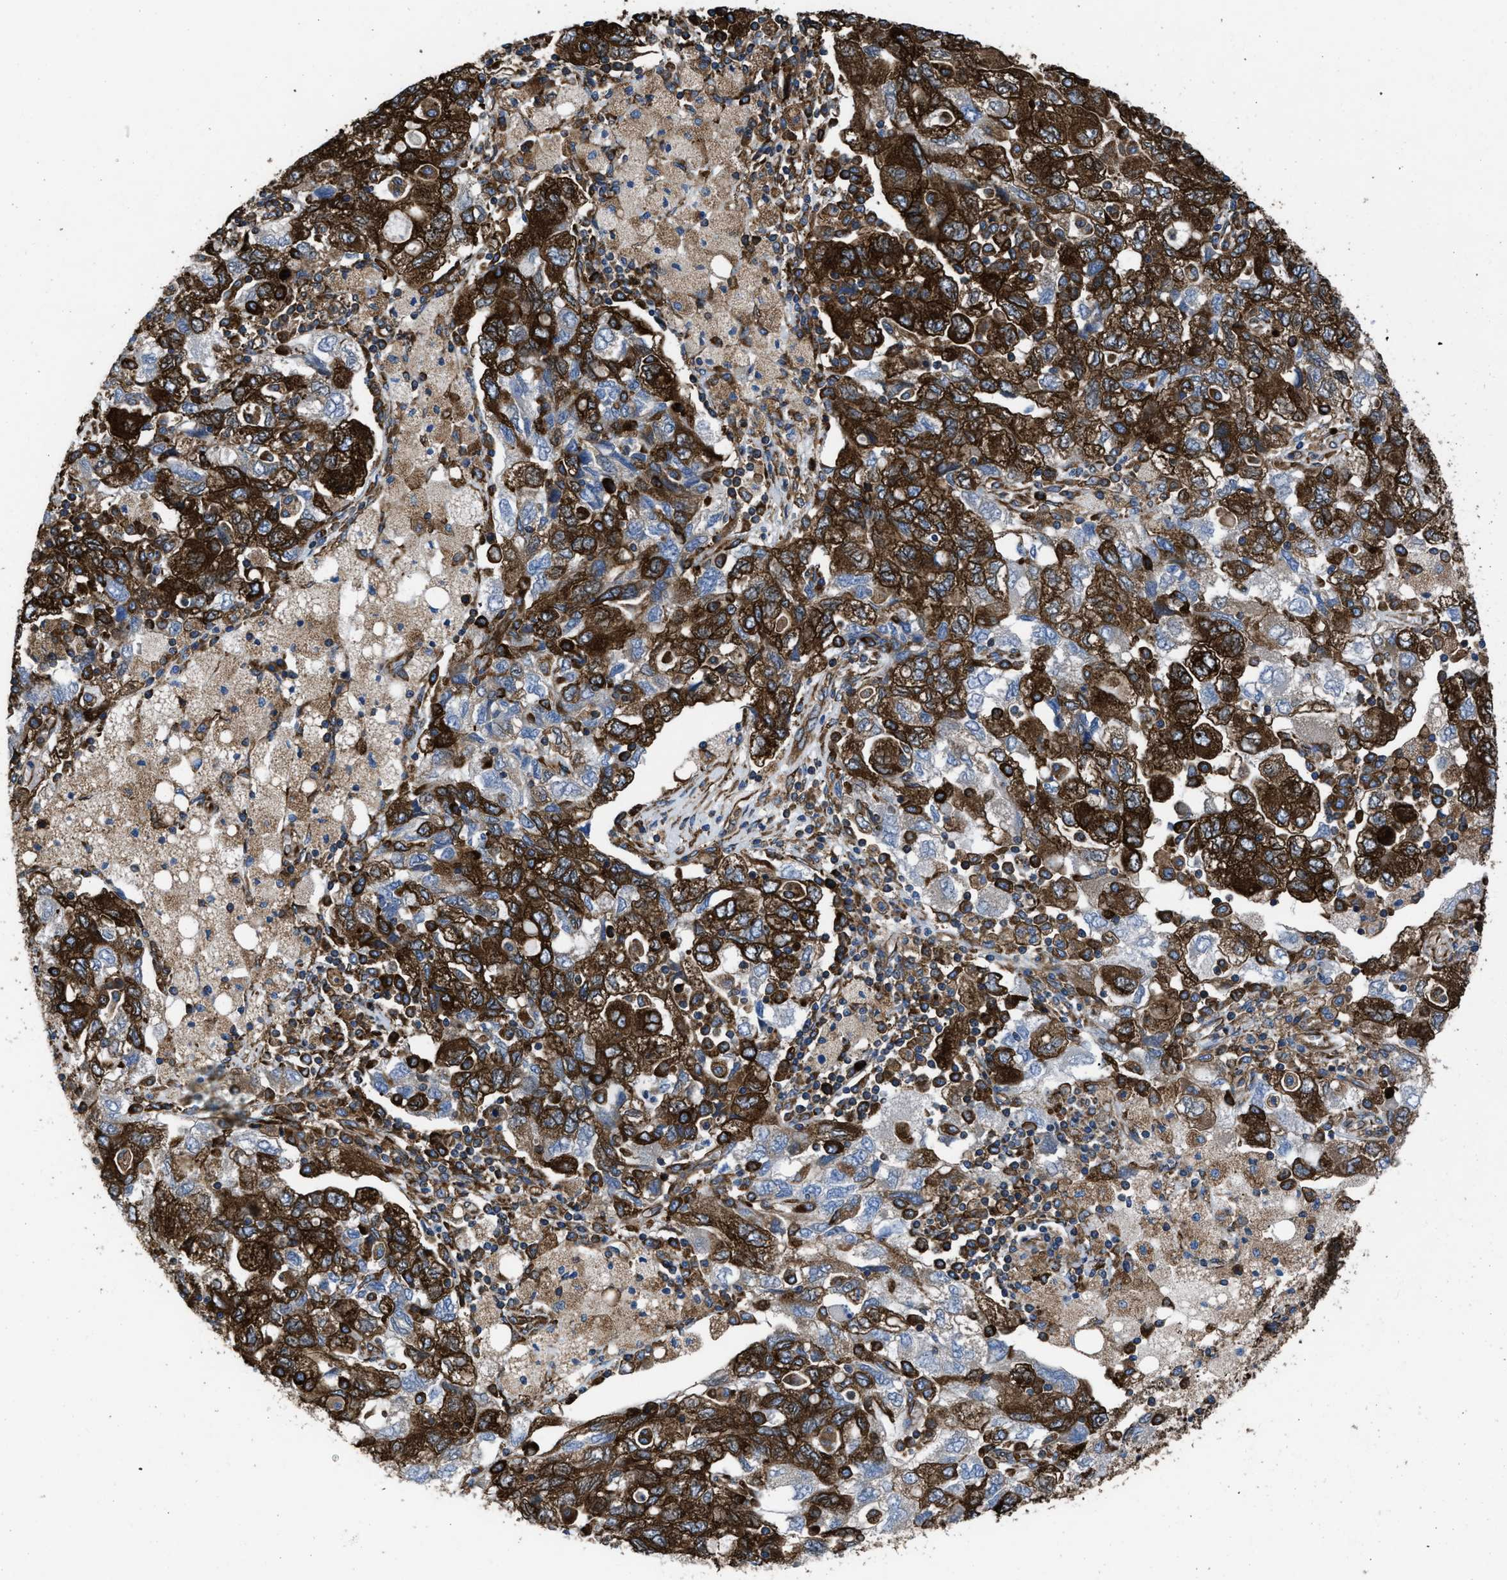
{"staining": {"intensity": "strong", "quantity": ">75%", "location": "cytoplasmic/membranous"}, "tissue": "ovarian cancer", "cell_type": "Tumor cells", "image_type": "cancer", "snomed": [{"axis": "morphology", "description": "Carcinoma, NOS"}, {"axis": "morphology", "description": "Cystadenocarcinoma, serous, NOS"}, {"axis": "topography", "description": "Ovary"}], "caption": "Serous cystadenocarcinoma (ovarian) was stained to show a protein in brown. There is high levels of strong cytoplasmic/membranous positivity in approximately >75% of tumor cells.", "gene": "CAPRIN1", "patient": {"sex": "female", "age": 69}}